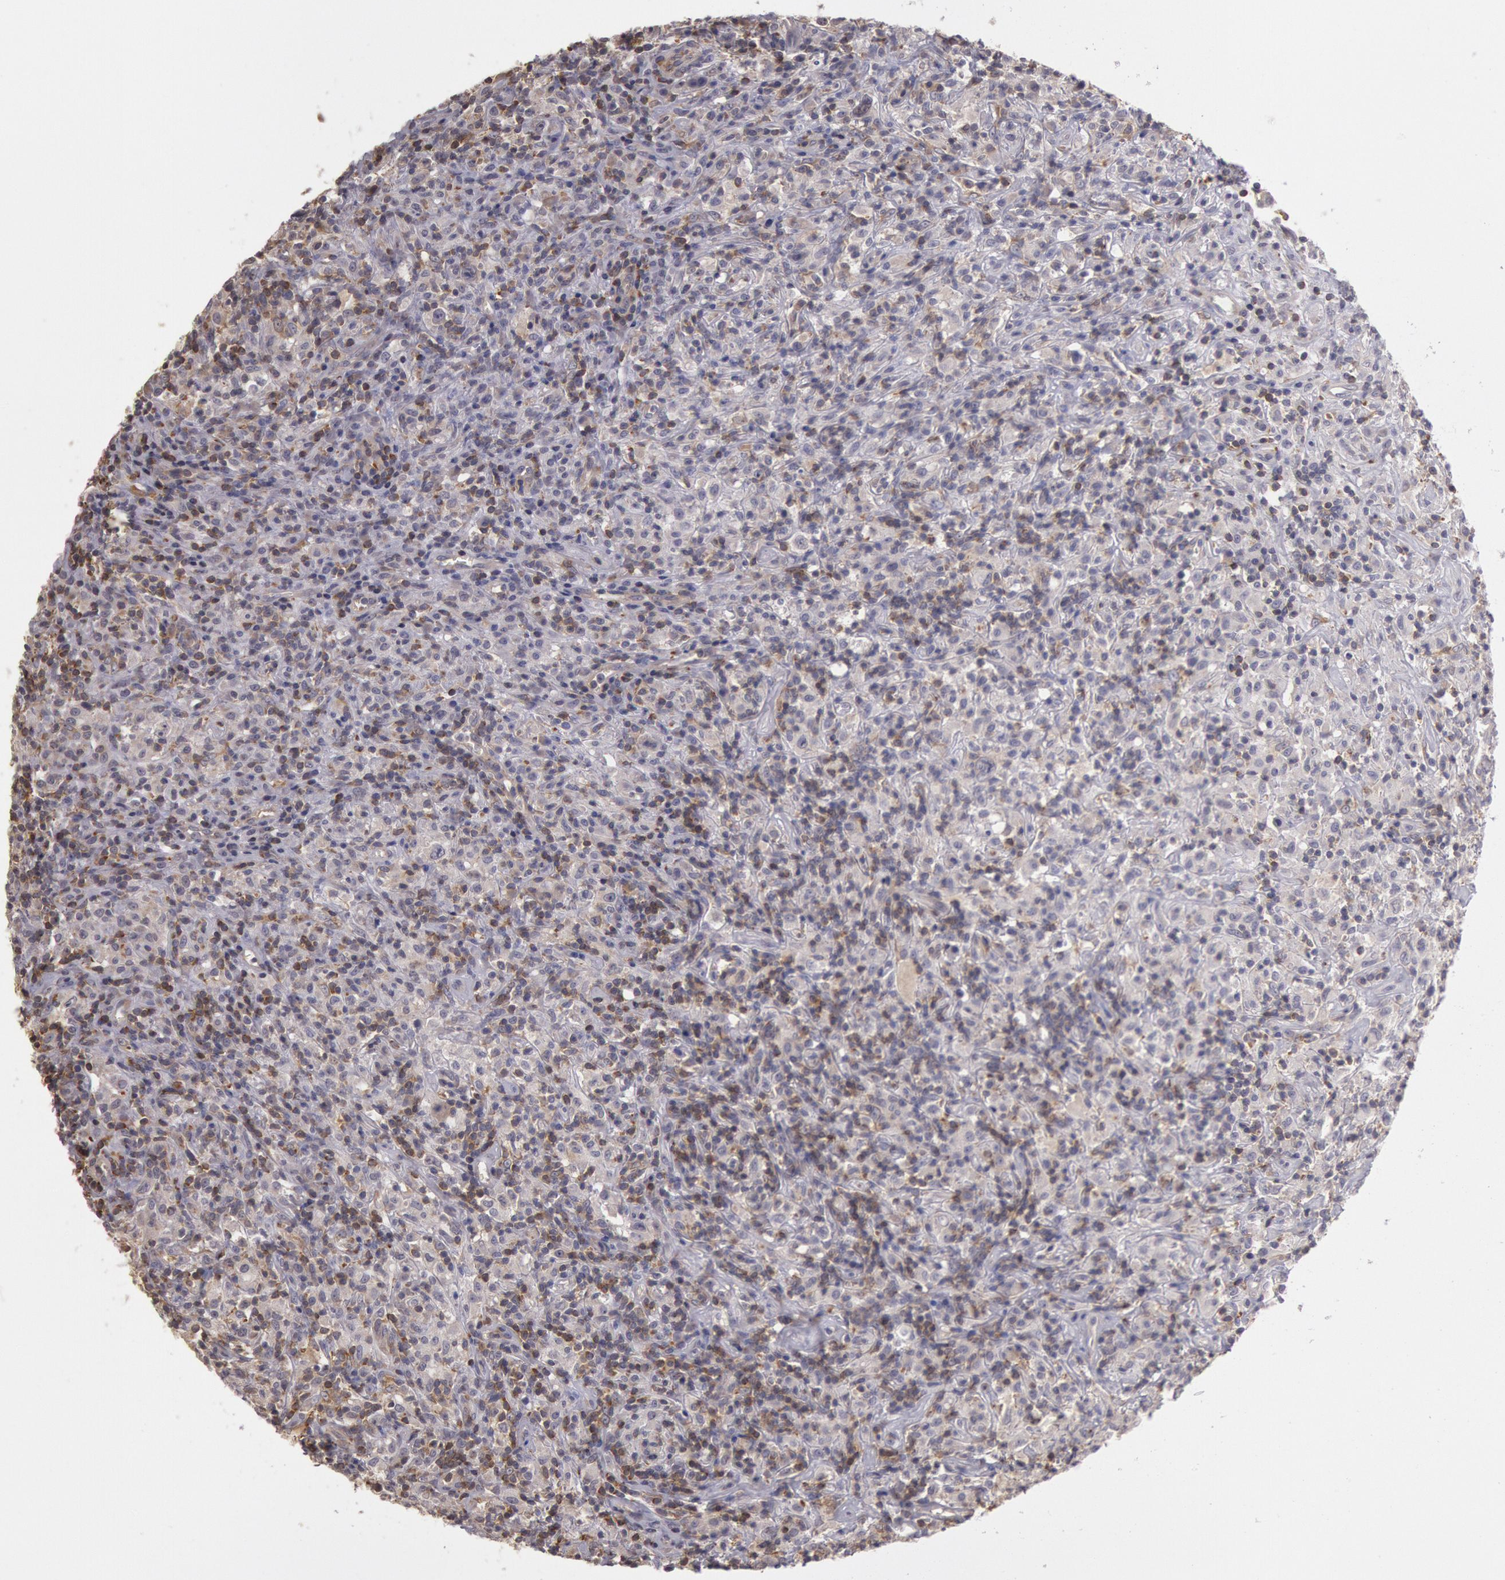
{"staining": {"intensity": "weak", "quantity": "<25%", "location": "cytoplasmic/membranous"}, "tissue": "lymphoma", "cell_type": "Tumor cells", "image_type": "cancer", "snomed": [{"axis": "morphology", "description": "Hodgkin's disease, NOS"}, {"axis": "topography", "description": "Lymph node"}], "caption": "Immunohistochemistry (IHC) image of neoplastic tissue: human Hodgkin's disease stained with DAB reveals no significant protein staining in tumor cells. (DAB (3,3'-diaminobenzidine) immunohistochemistry (IHC), high magnification).", "gene": "NMT2", "patient": {"sex": "male", "age": 46}}